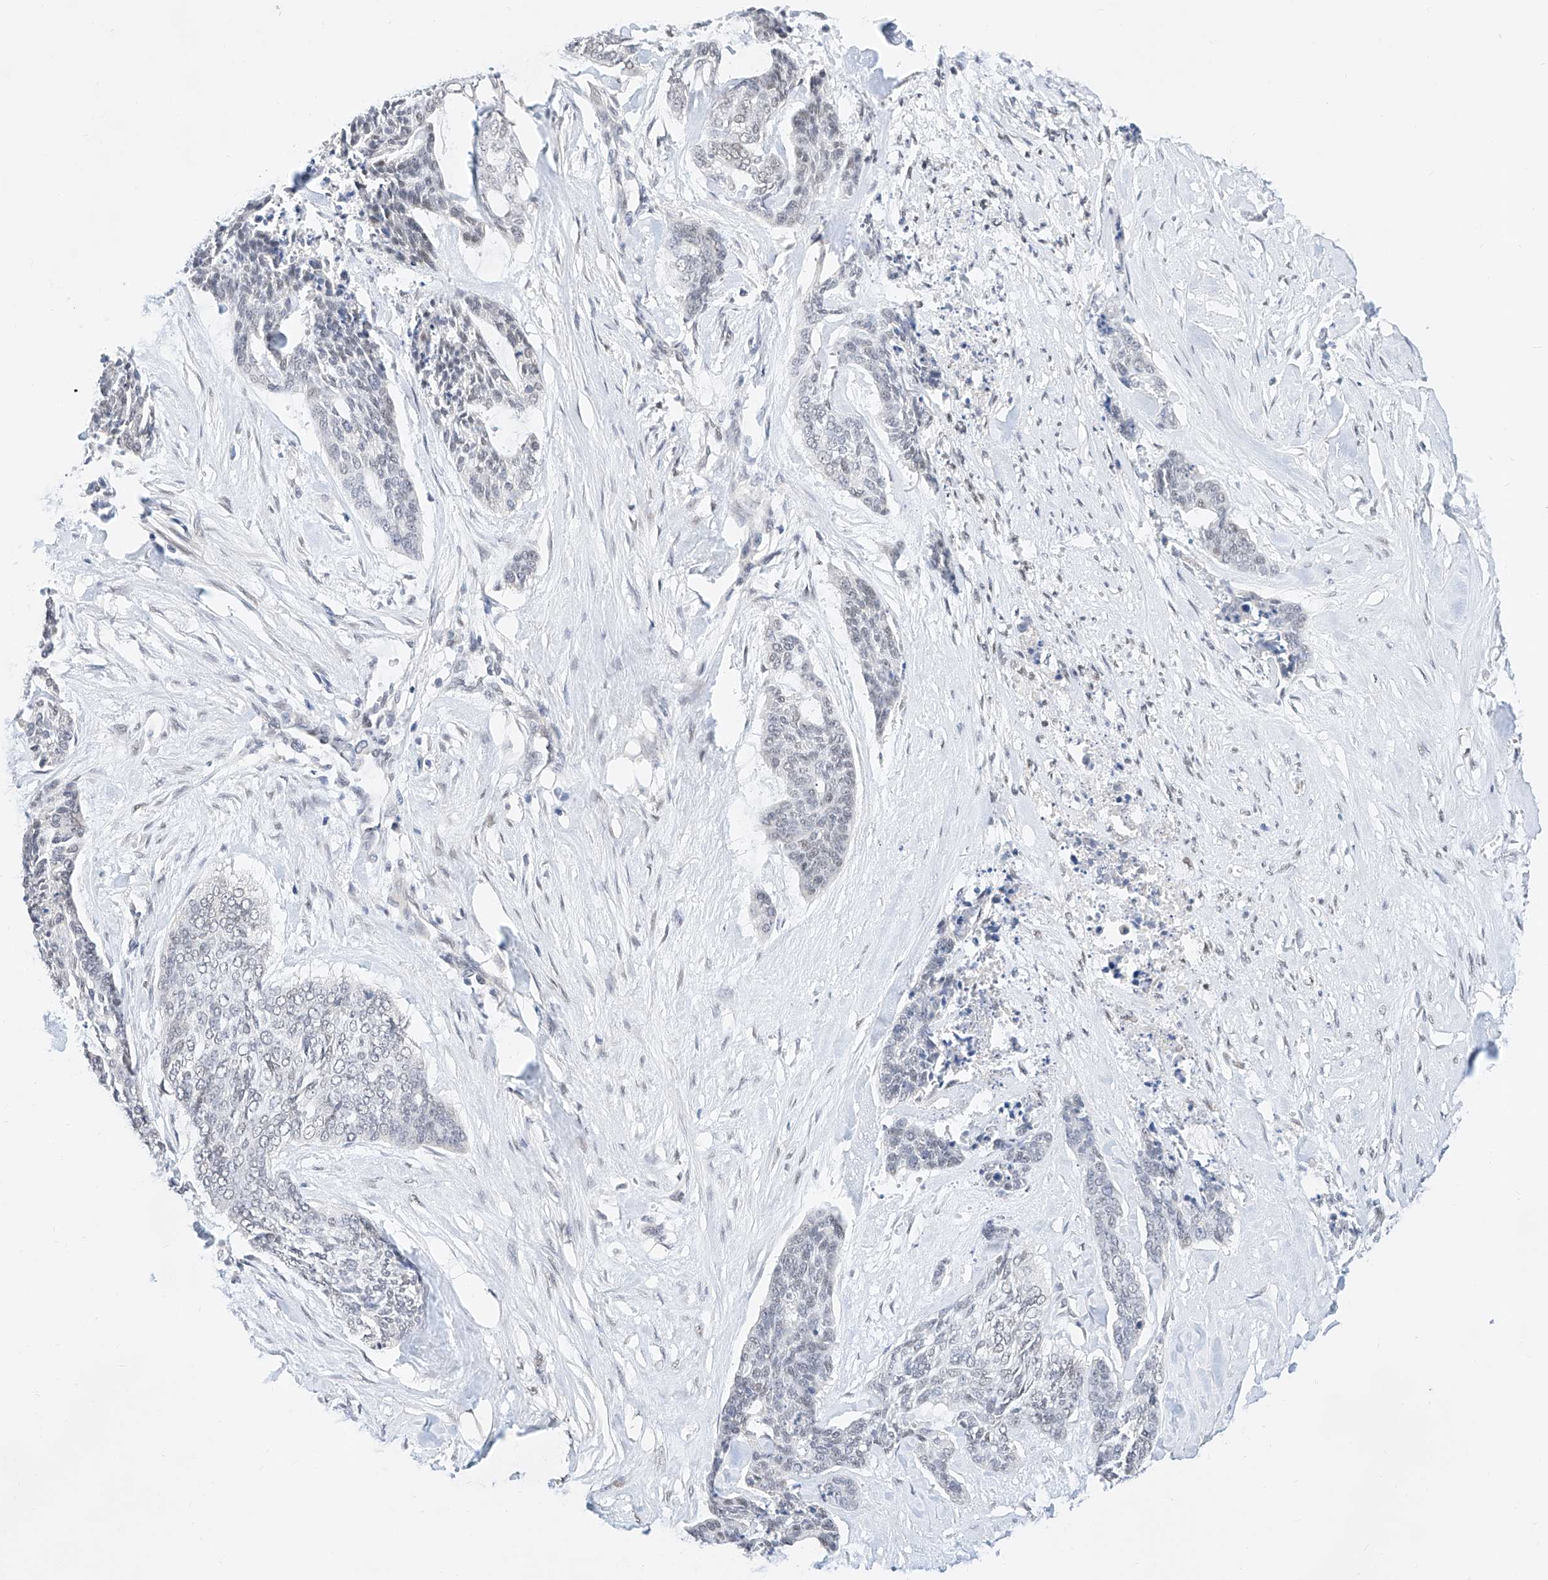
{"staining": {"intensity": "negative", "quantity": "none", "location": "none"}, "tissue": "skin cancer", "cell_type": "Tumor cells", "image_type": "cancer", "snomed": [{"axis": "morphology", "description": "Basal cell carcinoma"}, {"axis": "topography", "description": "Skin"}], "caption": "Tumor cells show no significant positivity in basal cell carcinoma (skin).", "gene": "KCNJ1", "patient": {"sex": "female", "age": 64}}